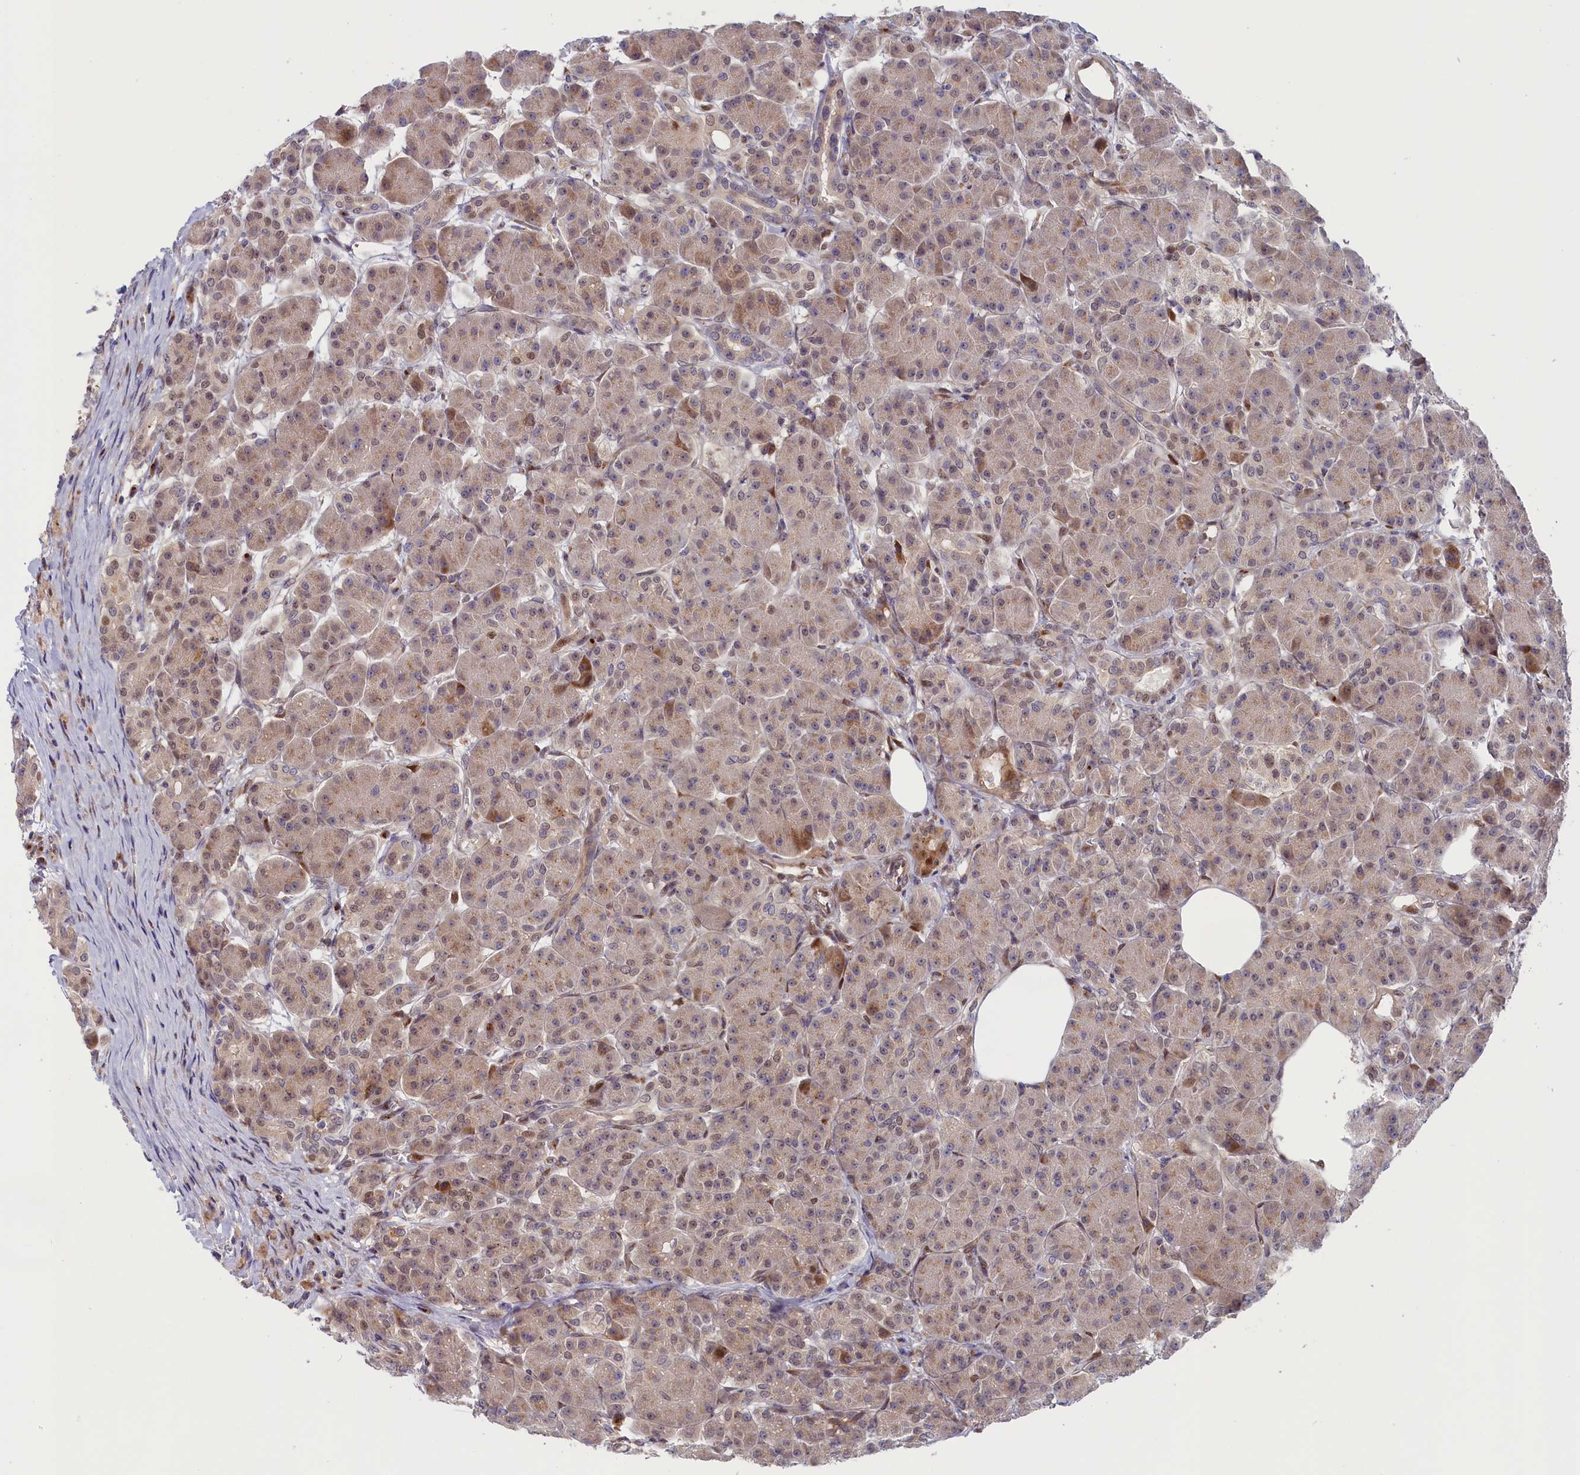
{"staining": {"intensity": "moderate", "quantity": "25%-75%", "location": "cytoplasmic/membranous"}, "tissue": "pancreas", "cell_type": "Exocrine glandular cells", "image_type": "normal", "snomed": [{"axis": "morphology", "description": "Normal tissue, NOS"}, {"axis": "topography", "description": "Pancreas"}], "caption": "Immunohistochemistry (IHC) of unremarkable human pancreas demonstrates medium levels of moderate cytoplasmic/membranous positivity in approximately 25%-75% of exocrine glandular cells. Ihc stains the protein in brown and the nuclei are stained blue.", "gene": "CHST12", "patient": {"sex": "male", "age": 63}}